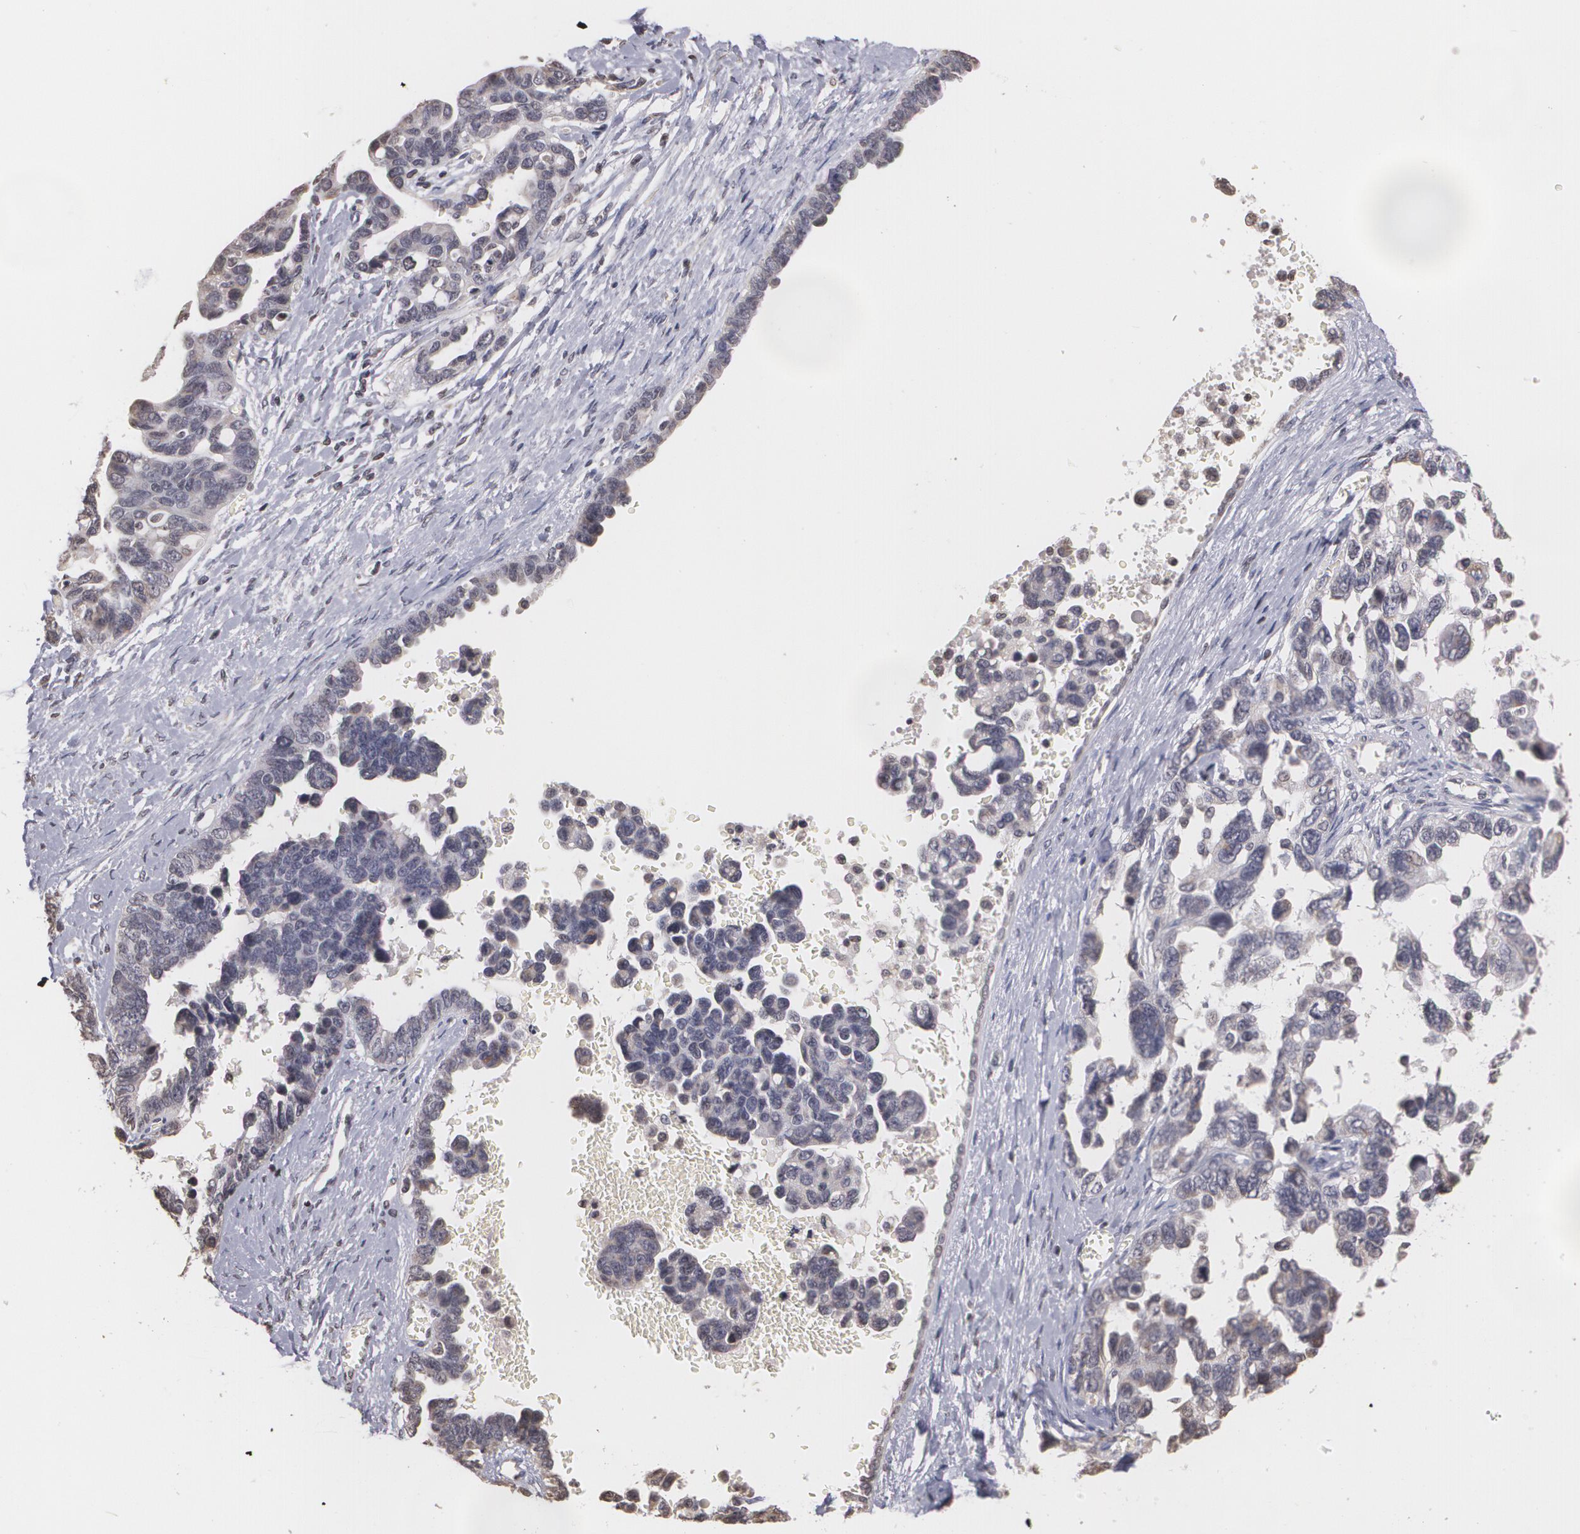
{"staining": {"intensity": "negative", "quantity": "none", "location": "none"}, "tissue": "ovarian cancer", "cell_type": "Tumor cells", "image_type": "cancer", "snomed": [{"axis": "morphology", "description": "Cystadenocarcinoma, serous, NOS"}, {"axis": "topography", "description": "Ovary"}], "caption": "An IHC photomicrograph of ovarian serous cystadenocarcinoma is shown. There is no staining in tumor cells of ovarian serous cystadenocarcinoma. Nuclei are stained in blue.", "gene": "THRB", "patient": {"sex": "female", "age": 69}}